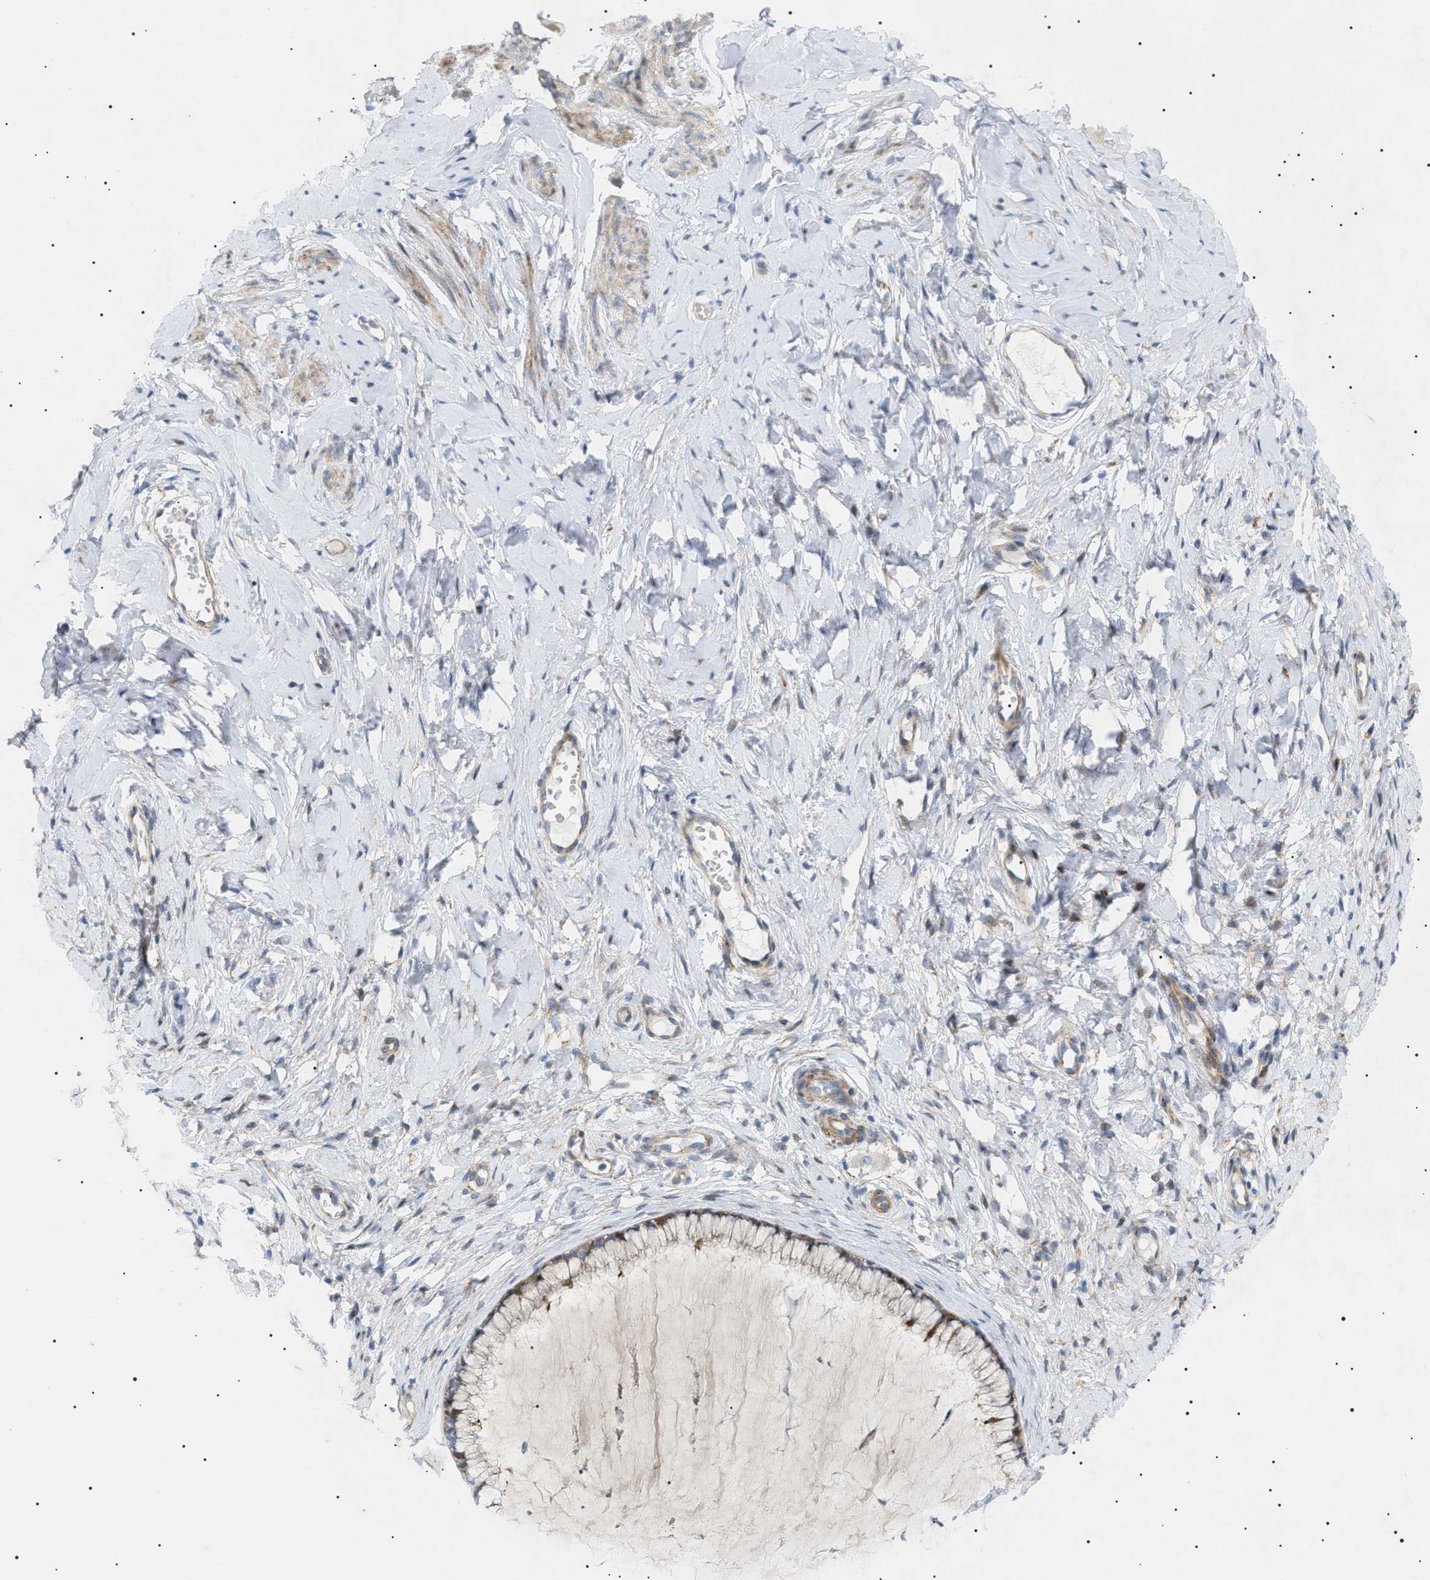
{"staining": {"intensity": "moderate", "quantity": "<25%", "location": "cytoplasmic/membranous"}, "tissue": "cervix", "cell_type": "Glandular cells", "image_type": "normal", "snomed": [{"axis": "morphology", "description": "Normal tissue, NOS"}, {"axis": "topography", "description": "Cervix"}], "caption": "High-magnification brightfield microscopy of benign cervix stained with DAB (3,3'-diaminobenzidine) (brown) and counterstained with hematoxylin (blue). glandular cells exhibit moderate cytoplasmic/membranous staining is appreciated in about<25% of cells. (DAB (3,3'-diaminobenzidine) IHC with brightfield microscopy, high magnification).", "gene": "SFXN5", "patient": {"sex": "female", "age": 65}}